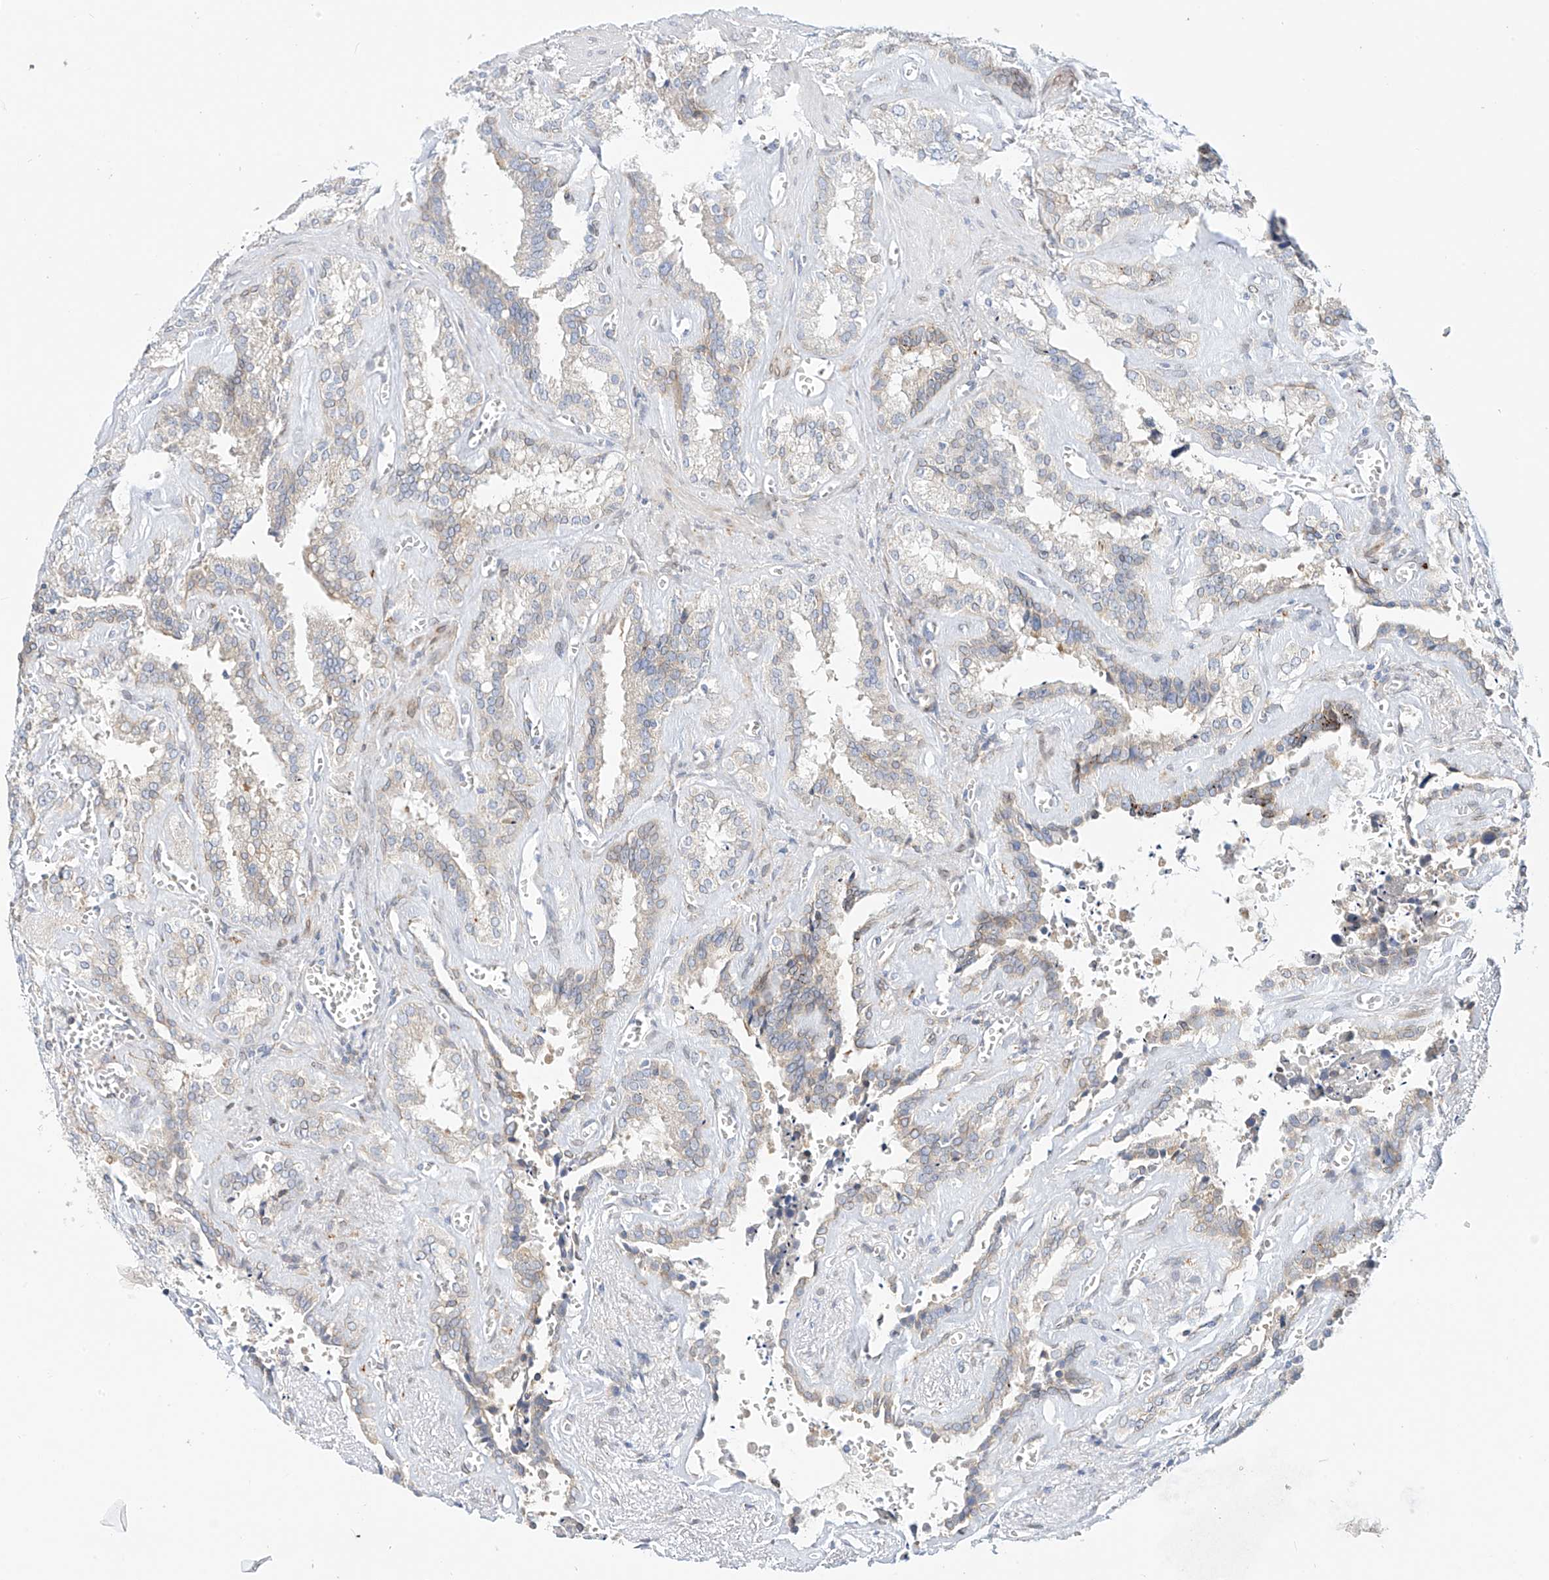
{"staining": {"intensity": "moderate", "quantity": "25%-75%", "location": "cytoplasmic/membranous"}, "tissue": "seminal vesicle", "cell_type": "Glandular cells", "image_type": "normal", "snomed": [{"axis": "morphology", "description": "Normal tissue, NOS"}, {"axis": "topography", "description": "Prostate"}, {"axis": "topography", "description": "Seminal veicle"}], "caption": "IHC micrograph of benign seminal vesicle: seminal vesicle stained using immunohistochemistry demonstrates medium levels of moderate protein expression localized specifically in the cytoplasmic/membranous of glandular cells, appearing as a cytoplasmic/membranous brown color.", "gene": "PCYOX1", "patient": {"sex": "male", "age": 59}}